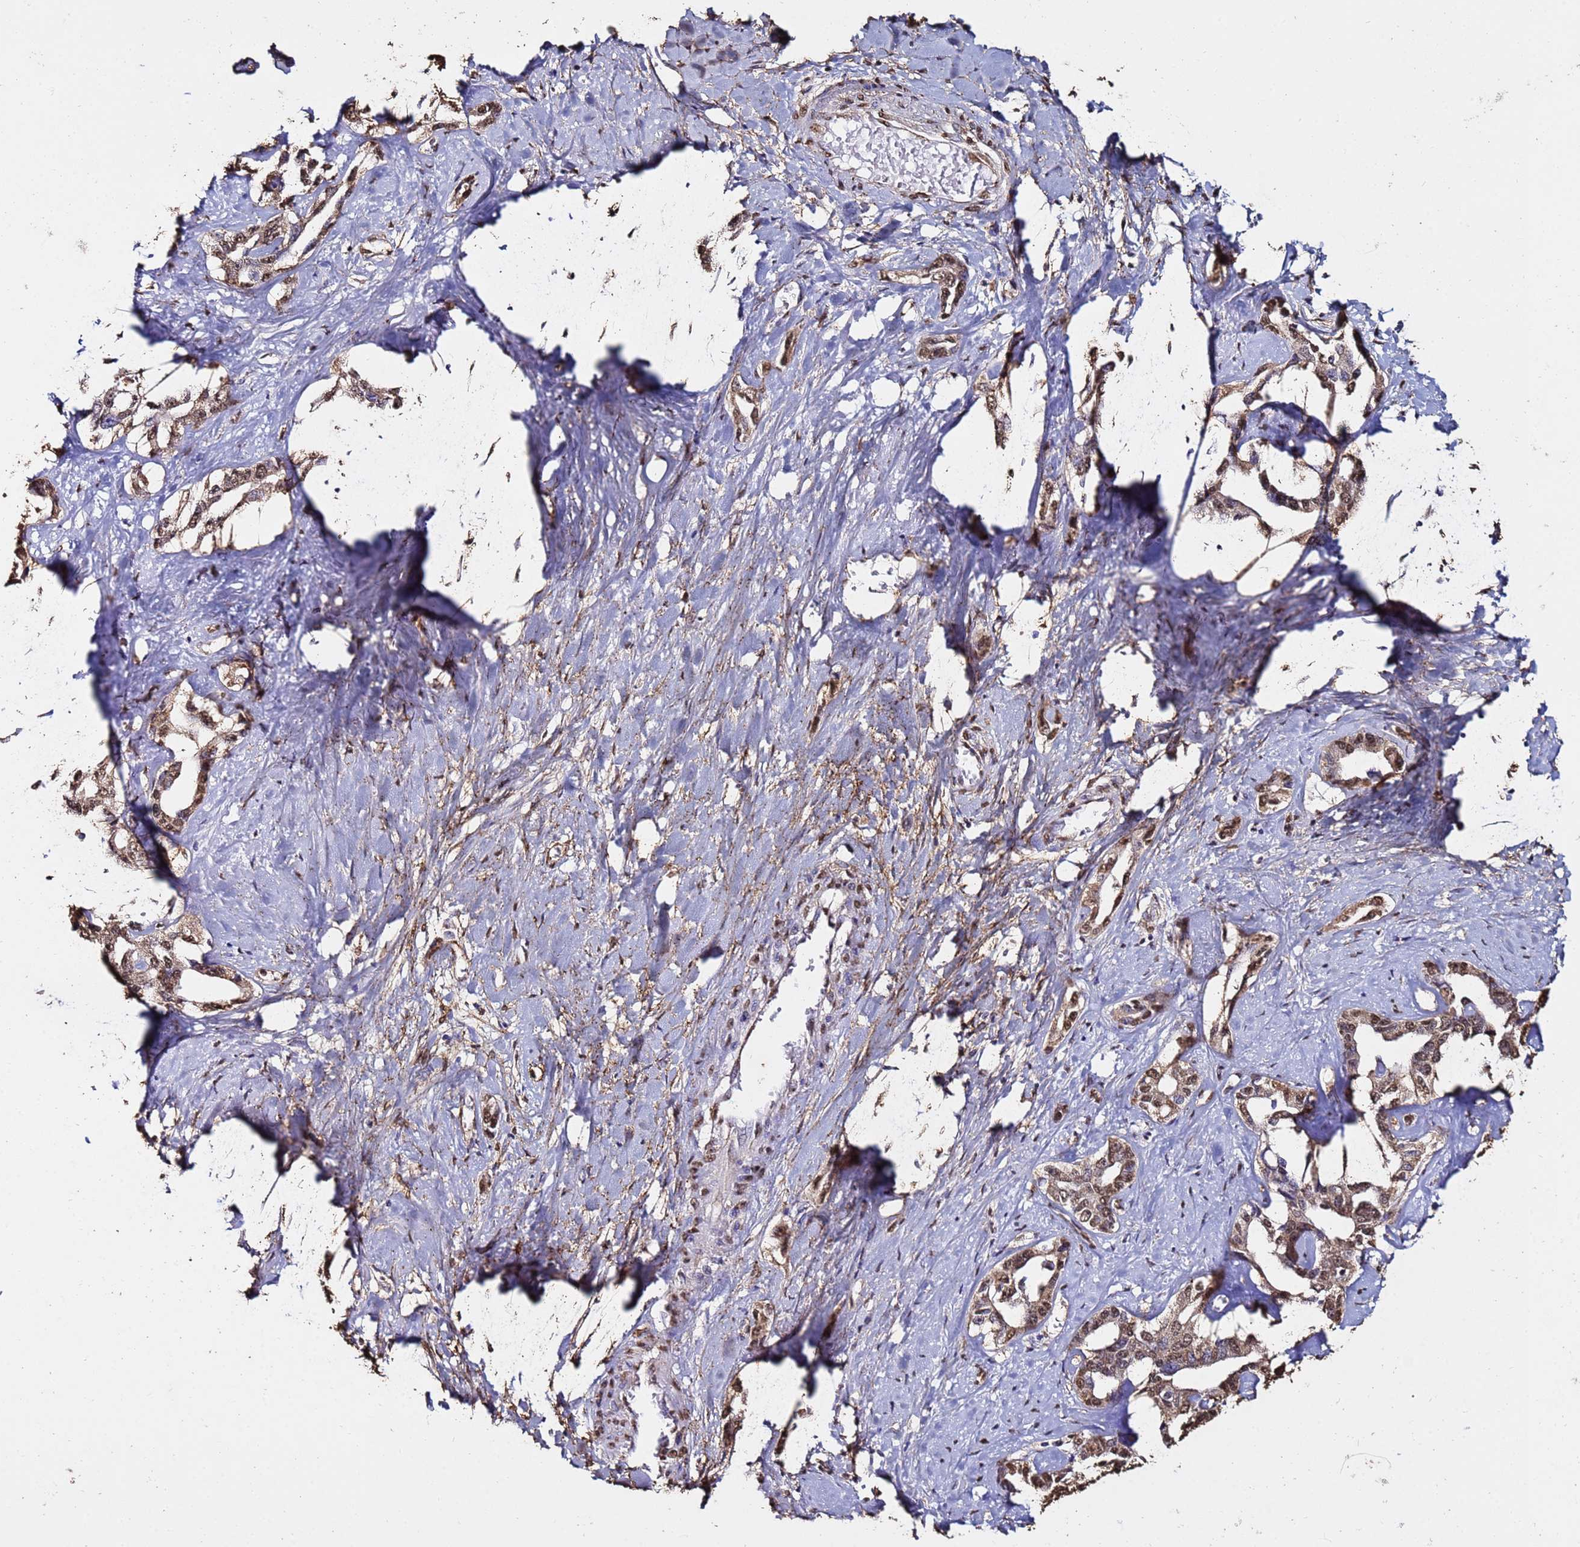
{"staining": {"intensity": "moderate", "quantity": ">75%", "location": "nuclear"}, "tissue": "liver cancer", "cell_type": "Tumor cells", "image_type": "cancer", "snomed": [{"axis": "morphology", "description": "Cholangiocarcinoma"}, {"axis": "topography", "description": "Liver"}], "caption": "Brown immunohistochemical staining in liver cancer (cholangiocarcinoma) displays moderate nuclear expression in about >75% of tumor cells. The protein of interest is stained brown, and the nuclei are stained in blue (DAB (3,3'-diaminobenzidine) IHC with brightfield microscopy, high magnification).", "gene": "TRIP6", "patient": {"sex": "male", "age": 59}}